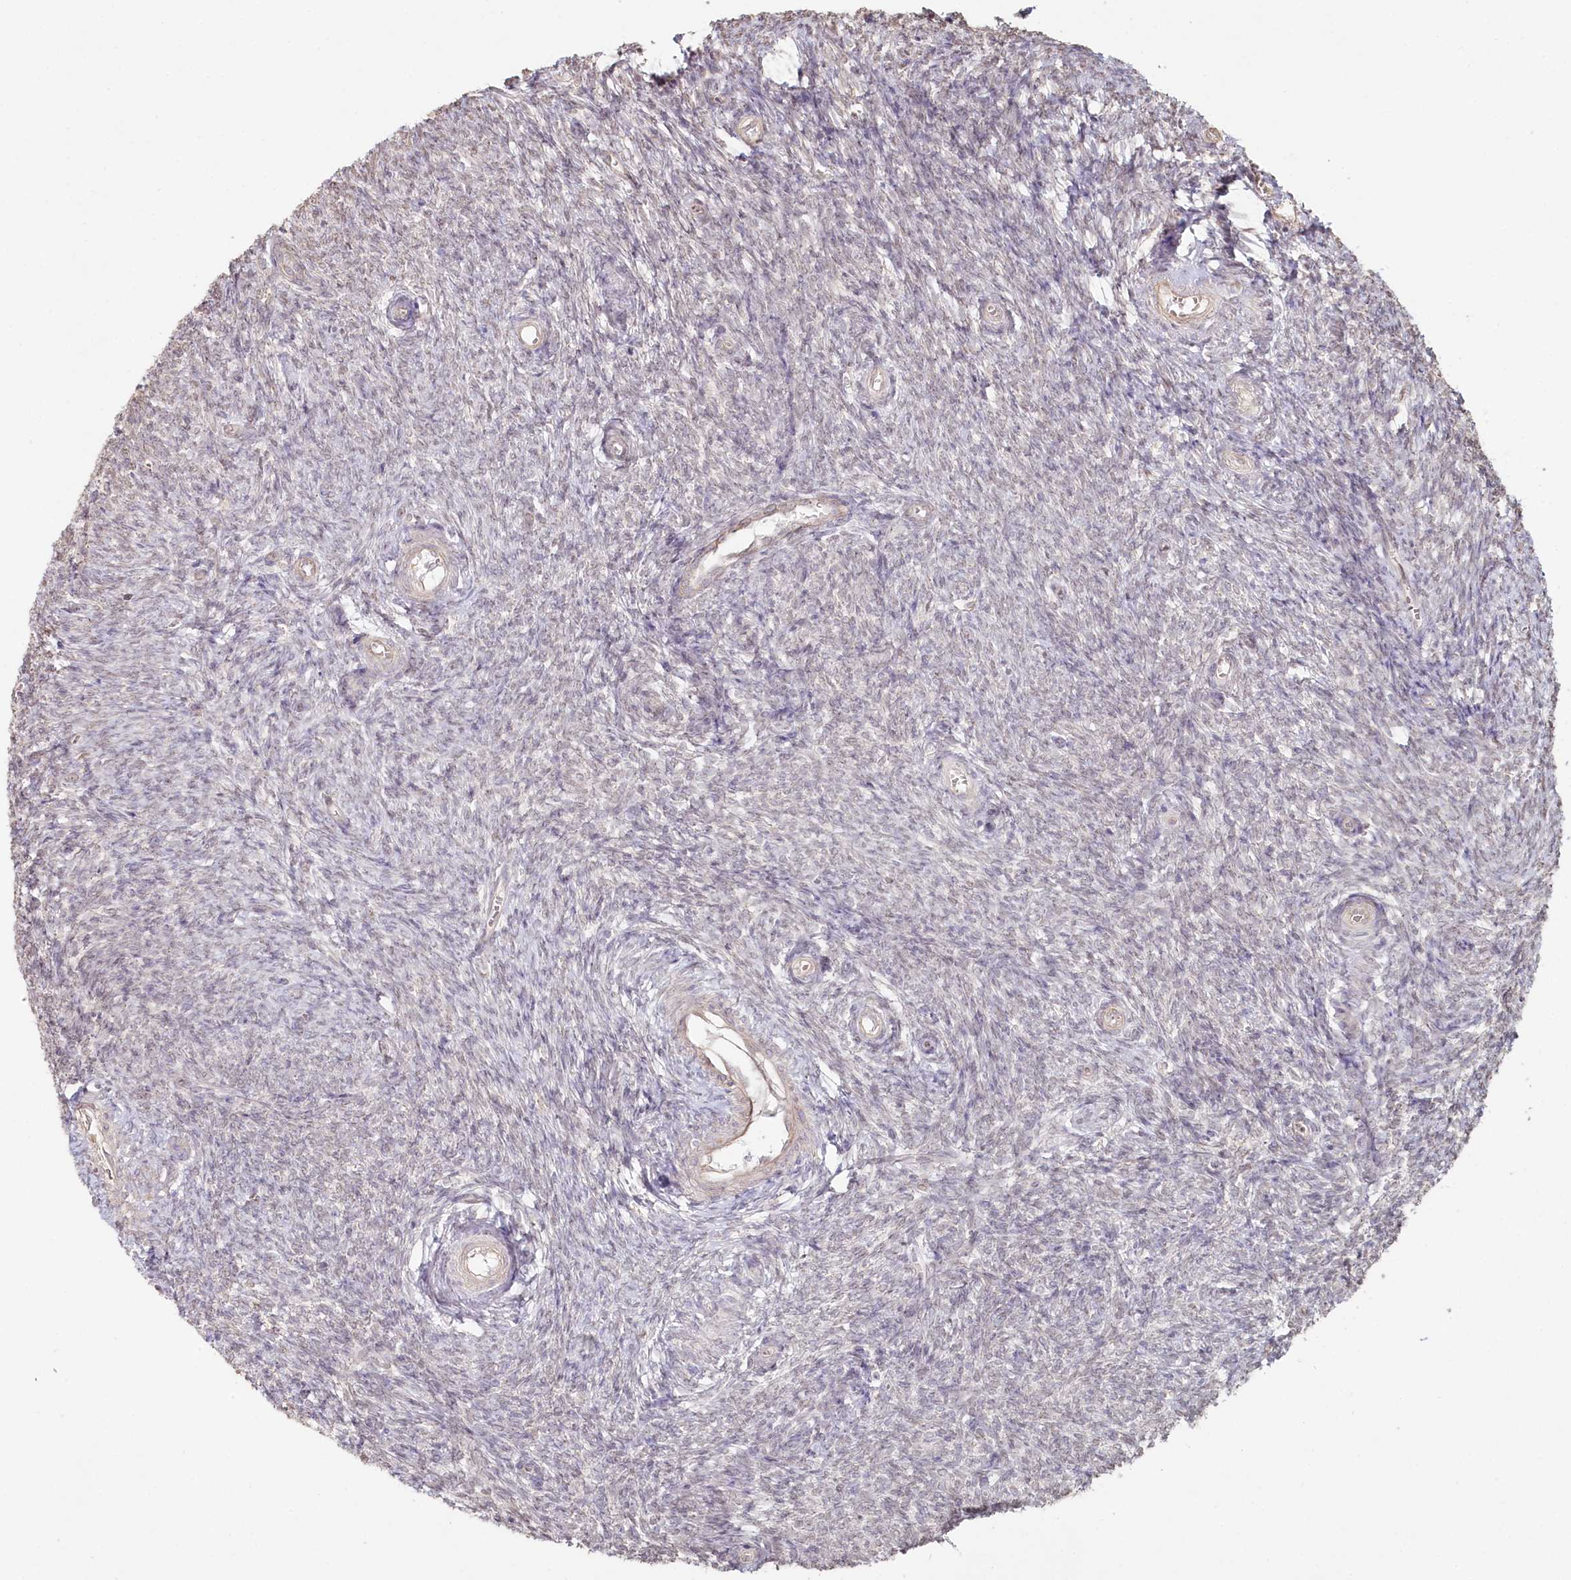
{"staining": {"intensity": "negative", "quantity": "none", "location": "none"}, "tissue": "ovary", "cell_type": "Ovarian stroma cells", "image_type": "normal", "snomed": [{"axis": "morphology", "description": "Normal tissue, NOS"}, {"axis": "topography", "description": "Ovary"}], "caption": "DAB (3,3'-diaminobenzidine) immunohistochemical staining of normal human ovary exhibits no significant positivity in ovarian stroma cells. (IHC, brightfield microscopy, high magnification).", "gene": "TCHP", "patient": {"sex": "female", "age": 44}}